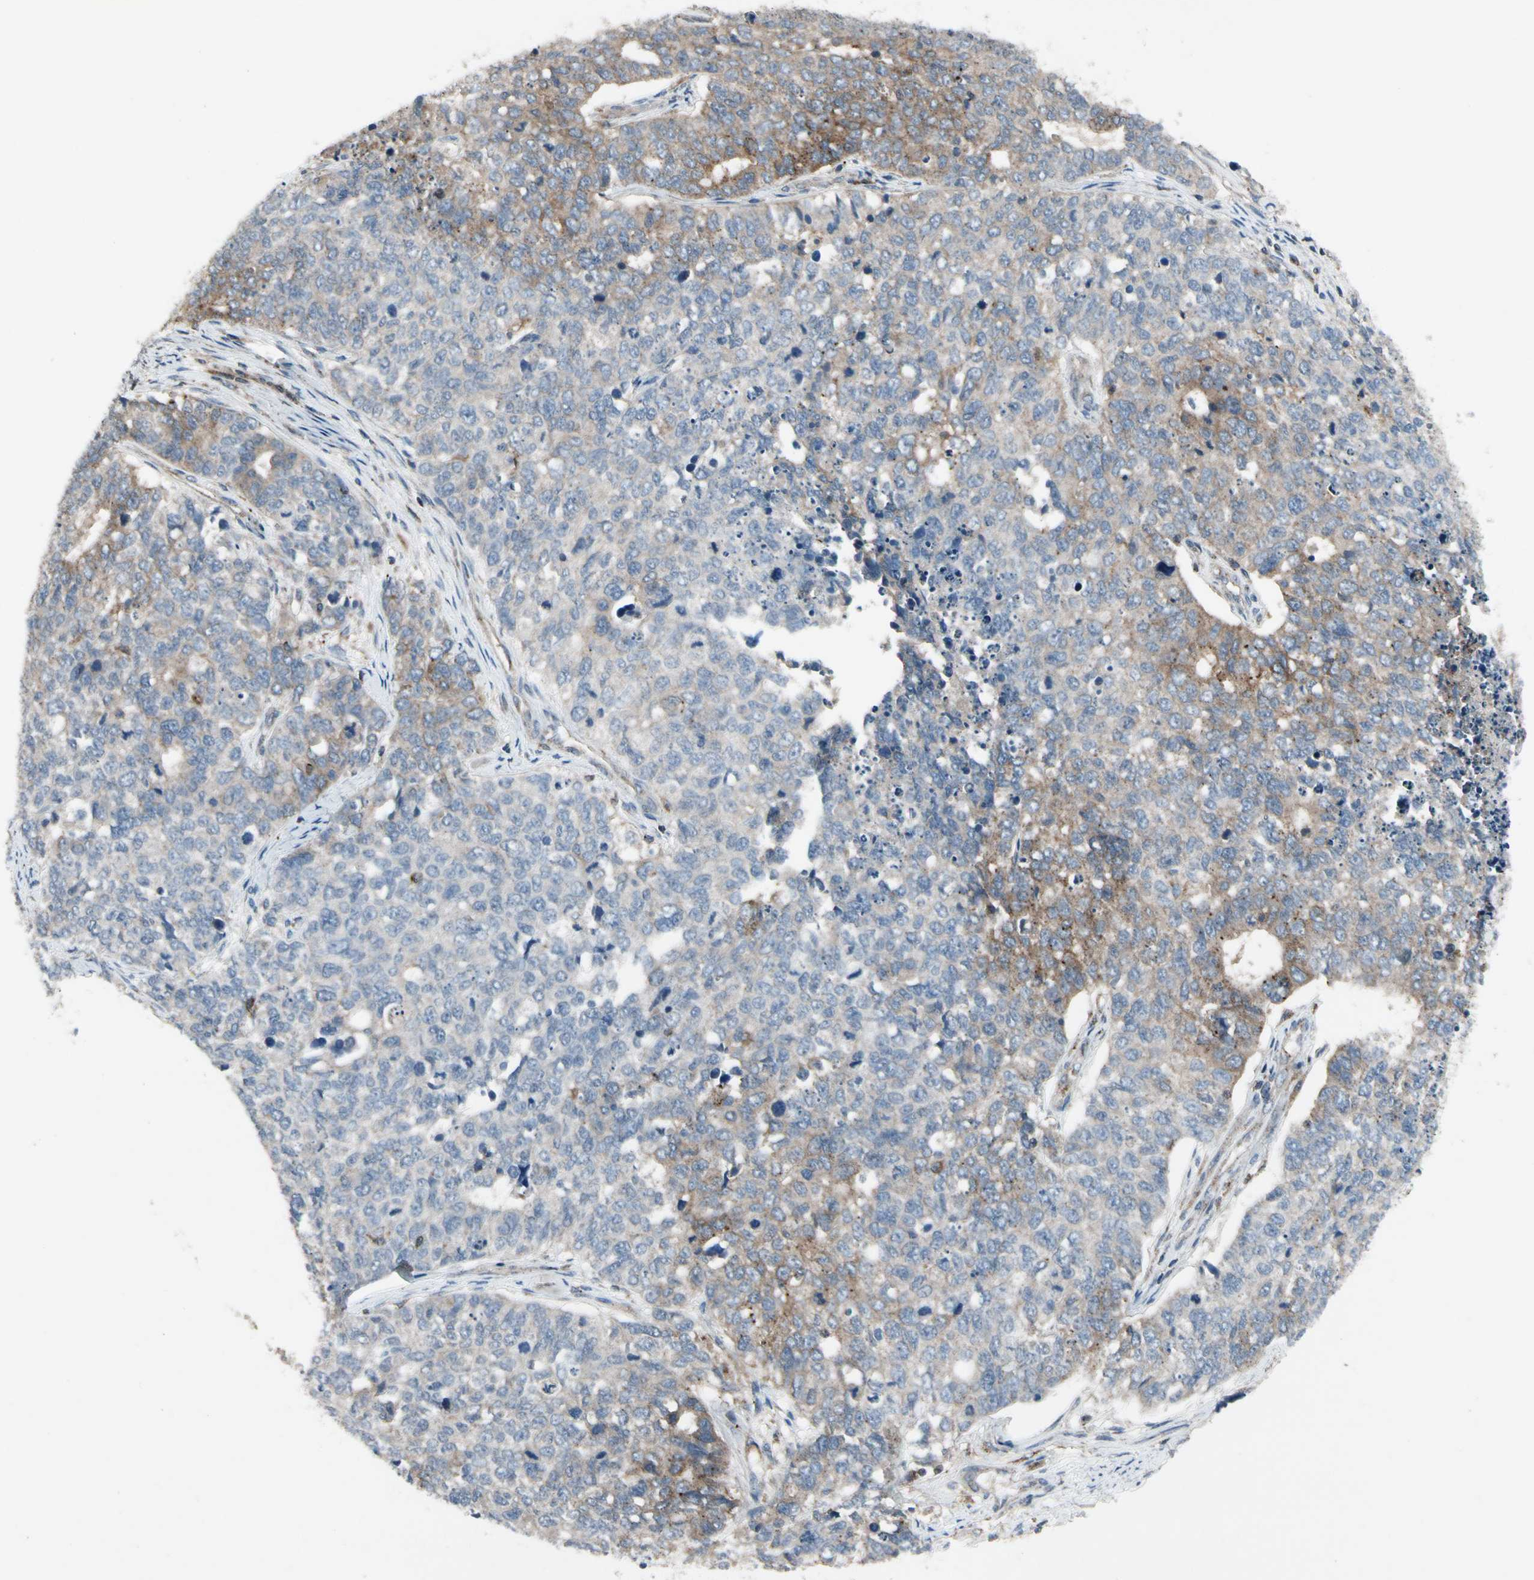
{"staining": {"intensity": "moderate", "quantity": "<25%", "location": "cytoplasmic/membranous"}, "tissue": "cervical cancer", "cell_type": "Tumor cells", "image_type": "cancer", "snomed": [{"axis": "morphology", "description": "Squamous cell carcinoma, NOS"}, {"axis": "topography", "description": "Cervix"}], "caption": "Tumor cells display low levels of moderate cytoplasmic/membranous positivity in approximately <25% of cells in cervical cancer.", "gene": "NMI", "patient": {"sex": "female", "age": 63}}